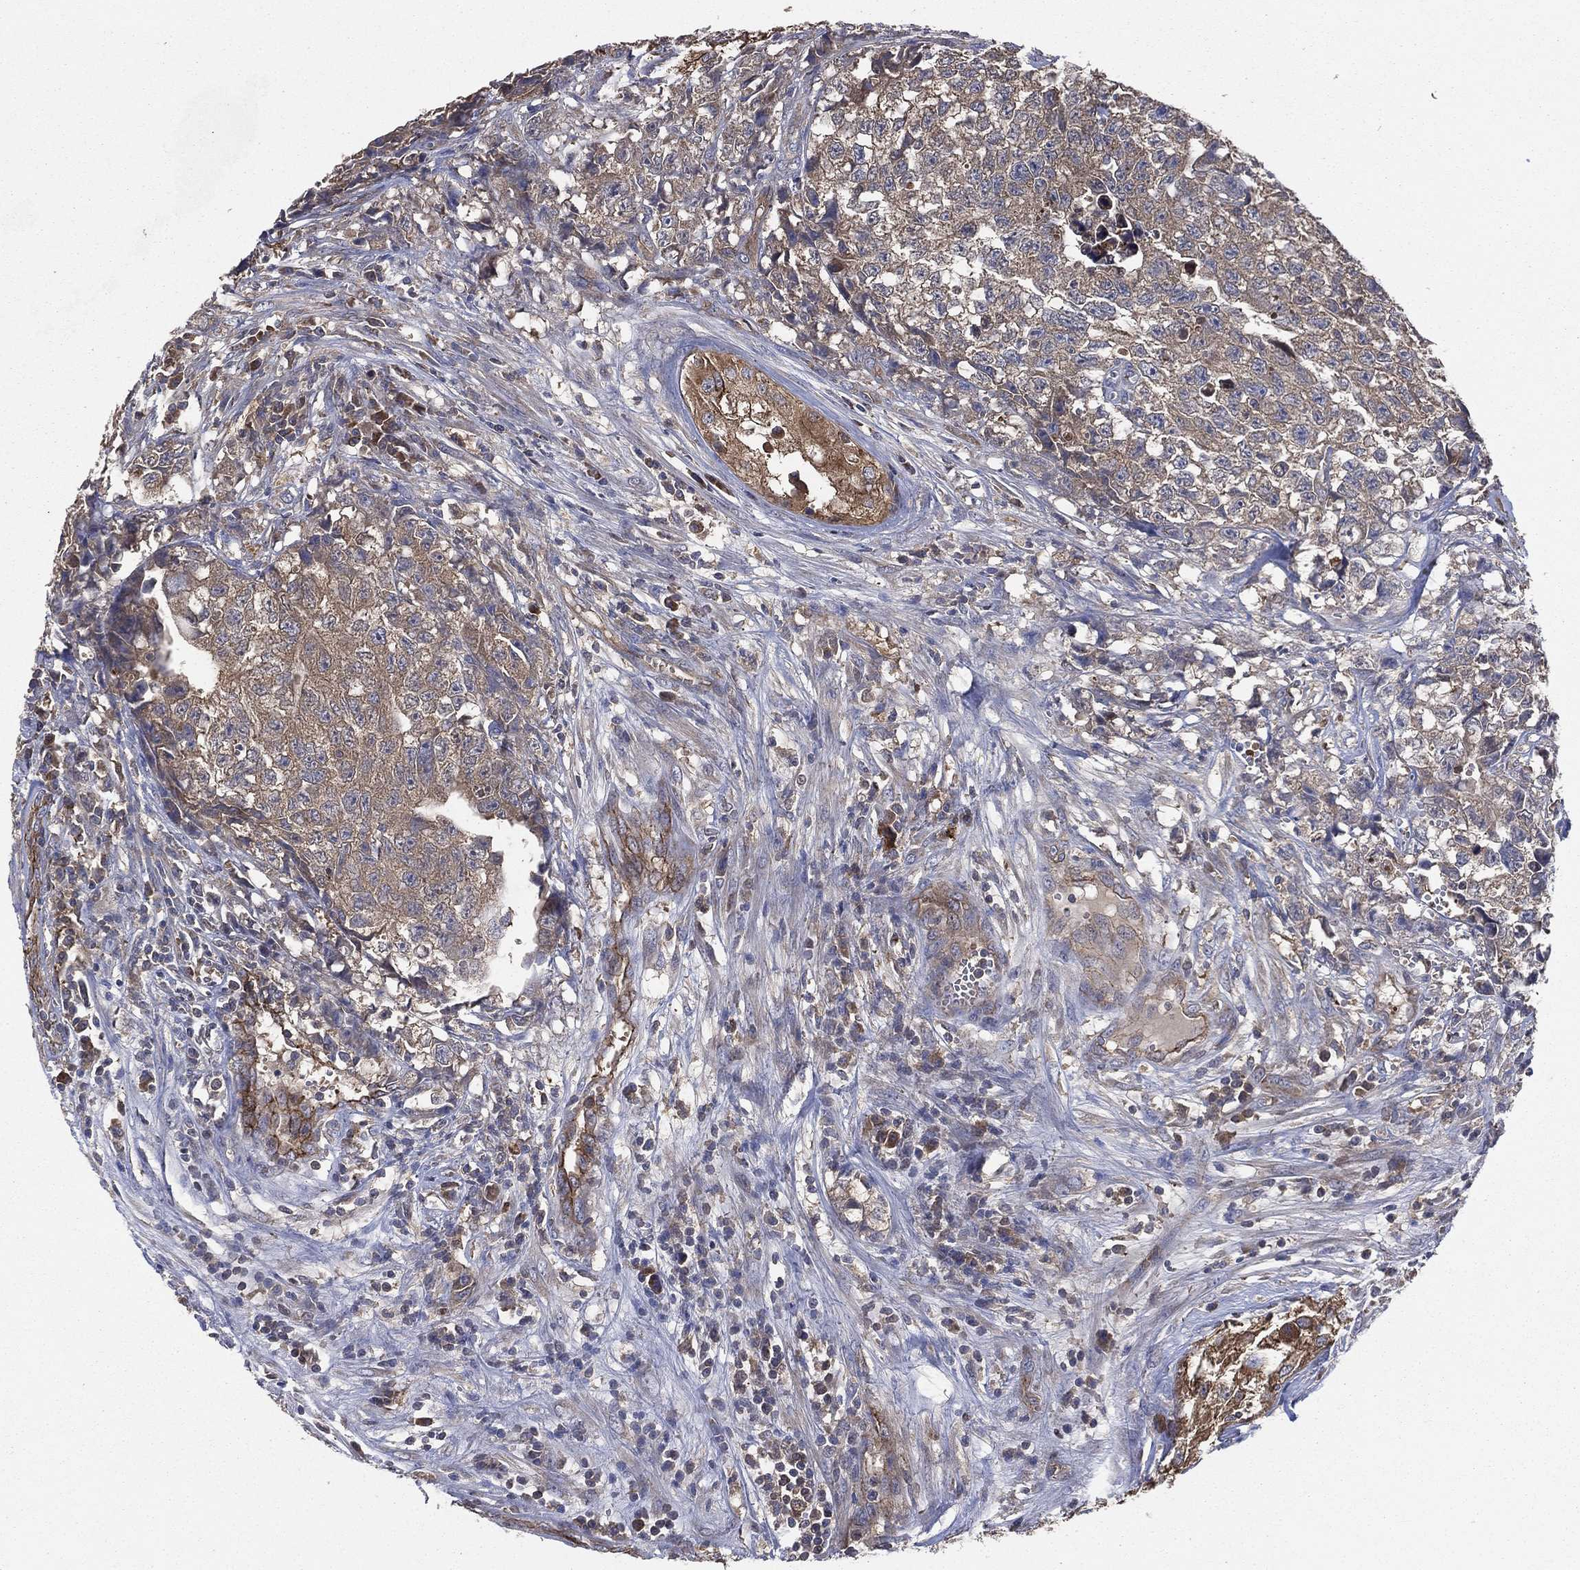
{"staining": {"intensity": "moderate", "quantity": ">75%", "location": "cytoplasmic/membranous"}, "tissue": "testis cancer", "cell_type": "Tumor cells", "image_type": "cancer", "snomed": [{"axis": "morphology", "description": "Seminoma, NOS"}, {"axis": "morphology", "description": "Carcinoma, Embryonal, NOS"}, {"axis": "topography", "description": "Testis"}], "caption": "Immunohistochemical staining of testis embryonal carcinoma demonstrates medium levels of moderate cytoplasmic/membranous staining in about >75% of tumor cells.", "gene": "SMPD3", "patient": {"sex": "male", "age": 22}}